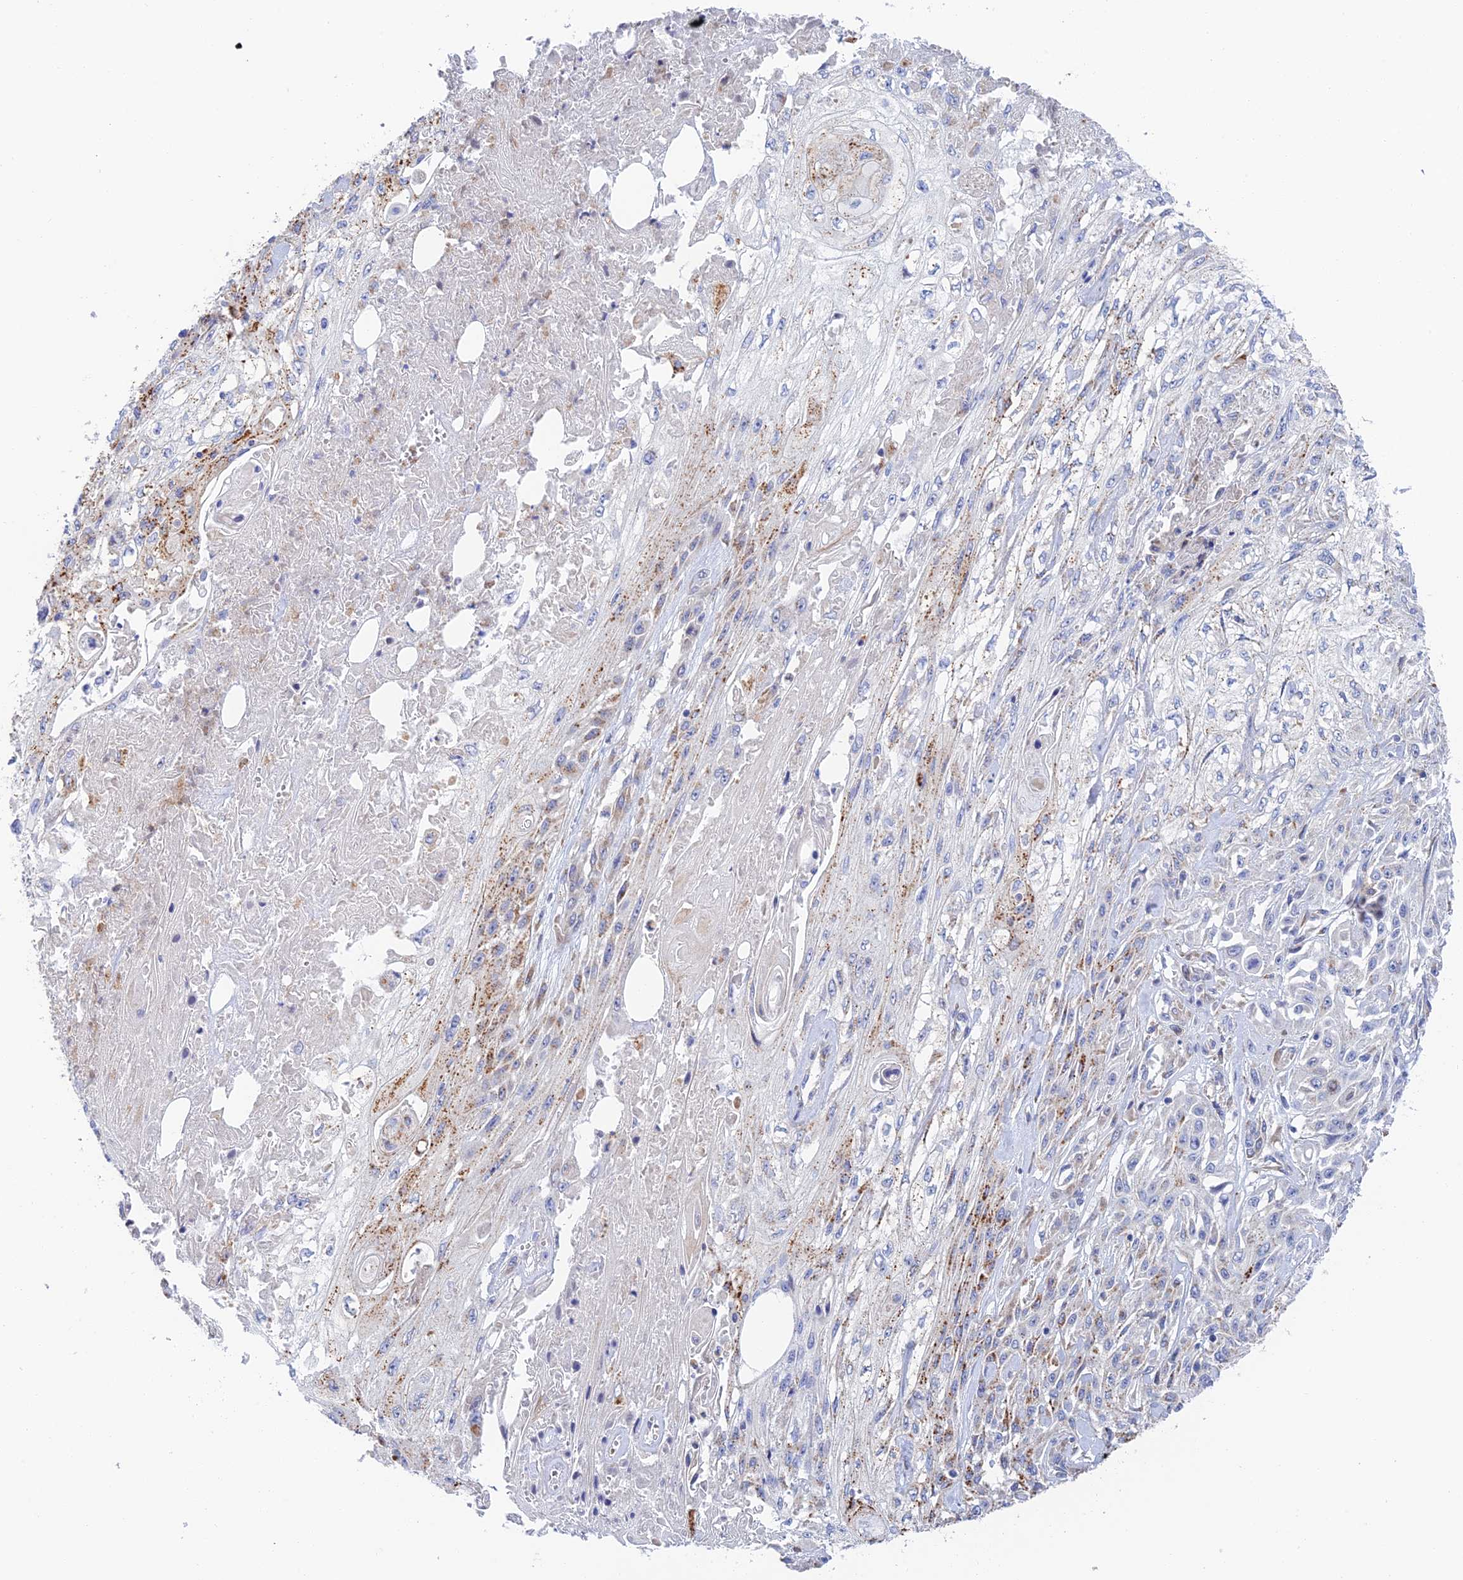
{"staining": {"intensity": "moderate", "quantity": "<25%", "location": "cytoplasmic/membranous"}, "tissue": "skin cancer", "cell_type": "Tumor cells", "image_type": "cancer", "snomed": [{"axis": "morphology", "description": "Squamous cell carcinoma, NOS"}, {"axis": "morphology", "description": "Squamous cell carcinoma, metastatic, NOS"}, {"axis": "topography", "description": "Skin"}, {"axis": "topography", "description": "Lymph node"}], "caption": "Protein analysis of squamous cell carcinoma (skin) tissue shows moderate cytoplasmic/membranous expression in about <25% of tumor cells.", "gene": "RPGRIP1L", "patient": {"sex": "male", "age": 75}}